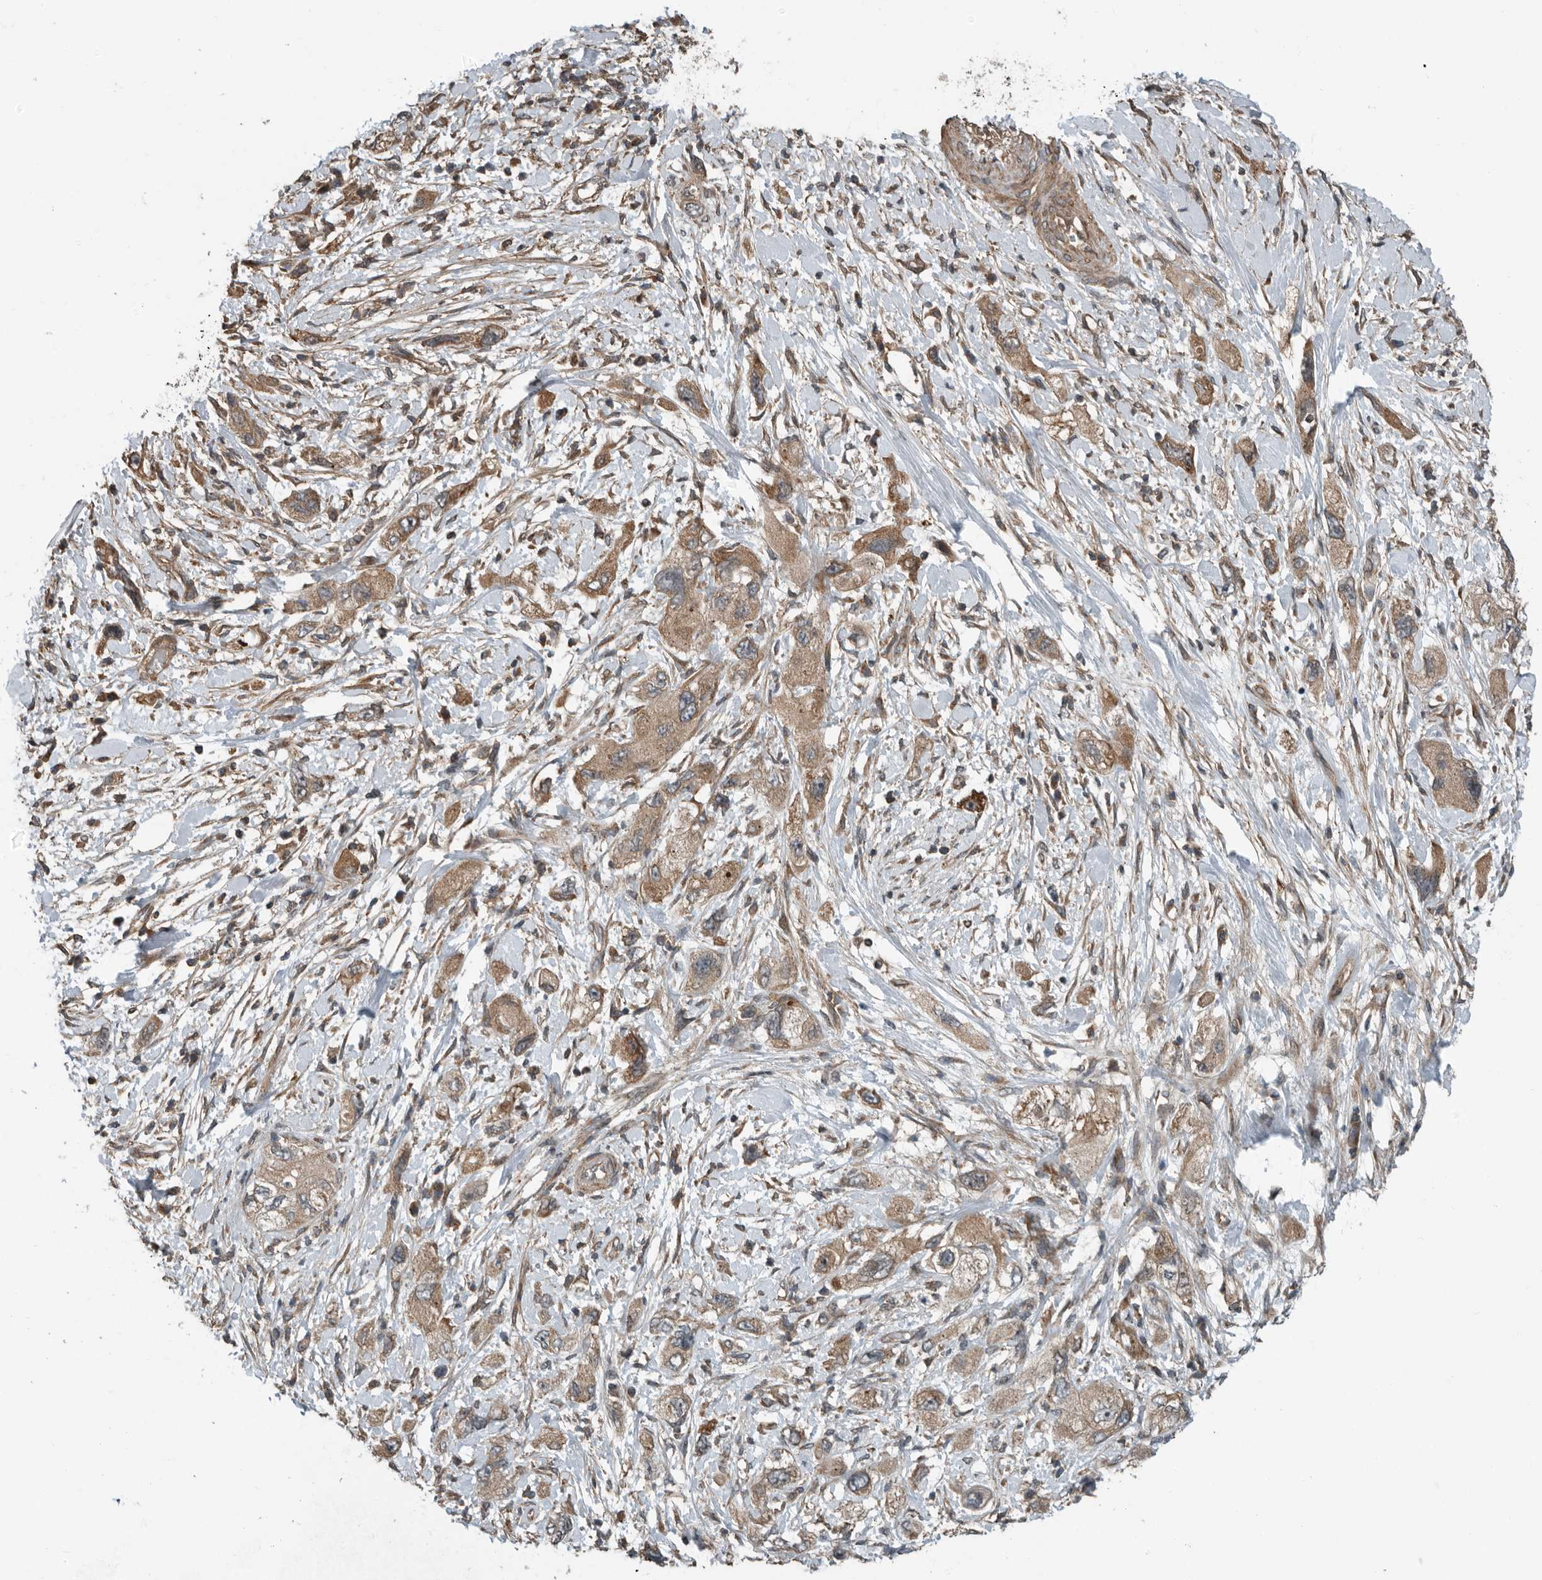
{"staining": {"intensity": "moderate", "quantity": ">75%", "location": "cytoplasmic/membranous"}, "tissue": "pancreatic cancer", "cell_type": "Tumor cells", "image_type": "cancer", "snomed": [{"axis": "morphology", "description": "Adenocarcinoma, NOS"}, {"axis": "topography", "description": "Pancreas"}], "caption": "Pancreatic cancer (adenocarcinoma) stained with DAB (3,3'-diaminobenzidine) immunohistochemistry reveals medium levels of moderate cytoplasmic/membranous expression in about >75% of tumor cells.", "gene": "AMFR", "patient": {"sex": "female", "age": 73}}